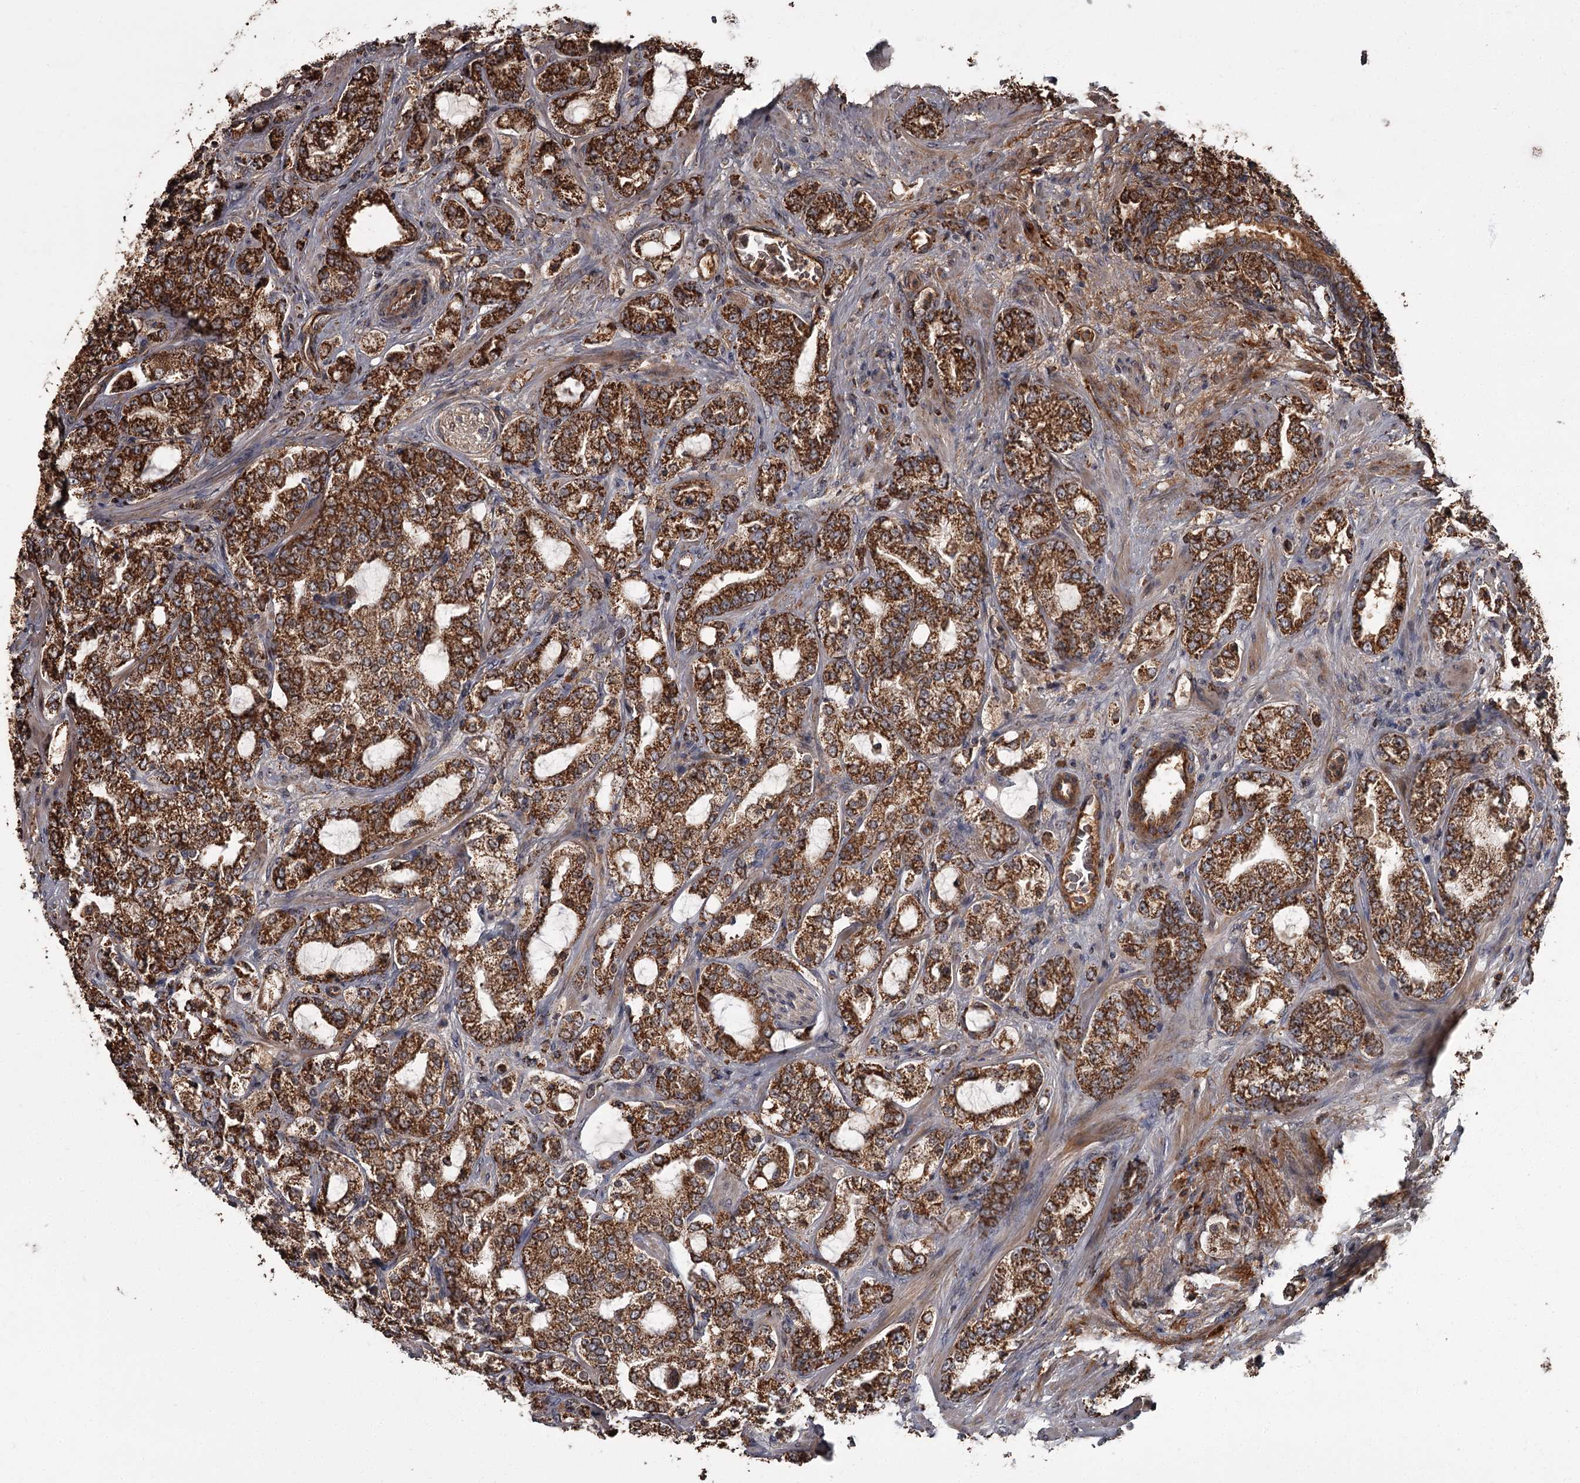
{"staining": {"intensity": "strong", "quantity": ">75%", "location": "cytoplasmic/membranous"}, "tissue": "prostate cancer", "cell_type": "Tumor cells", "image_type": "cancer", "snomed": [{"axis": "morphology", "description": "Adenocarcinoma, High grade"}, {"axis": "topography", "description": "Prostate"}], "caption": "Immunohistochemistry (IHC) of prostate high-grade adenocarcinoma shows high levels of strong cytoplasmic/membranous expression in approximately >75% of tumor cells.", "gene": "THAP9", "patient": {"sex": "male", "age": 64}}